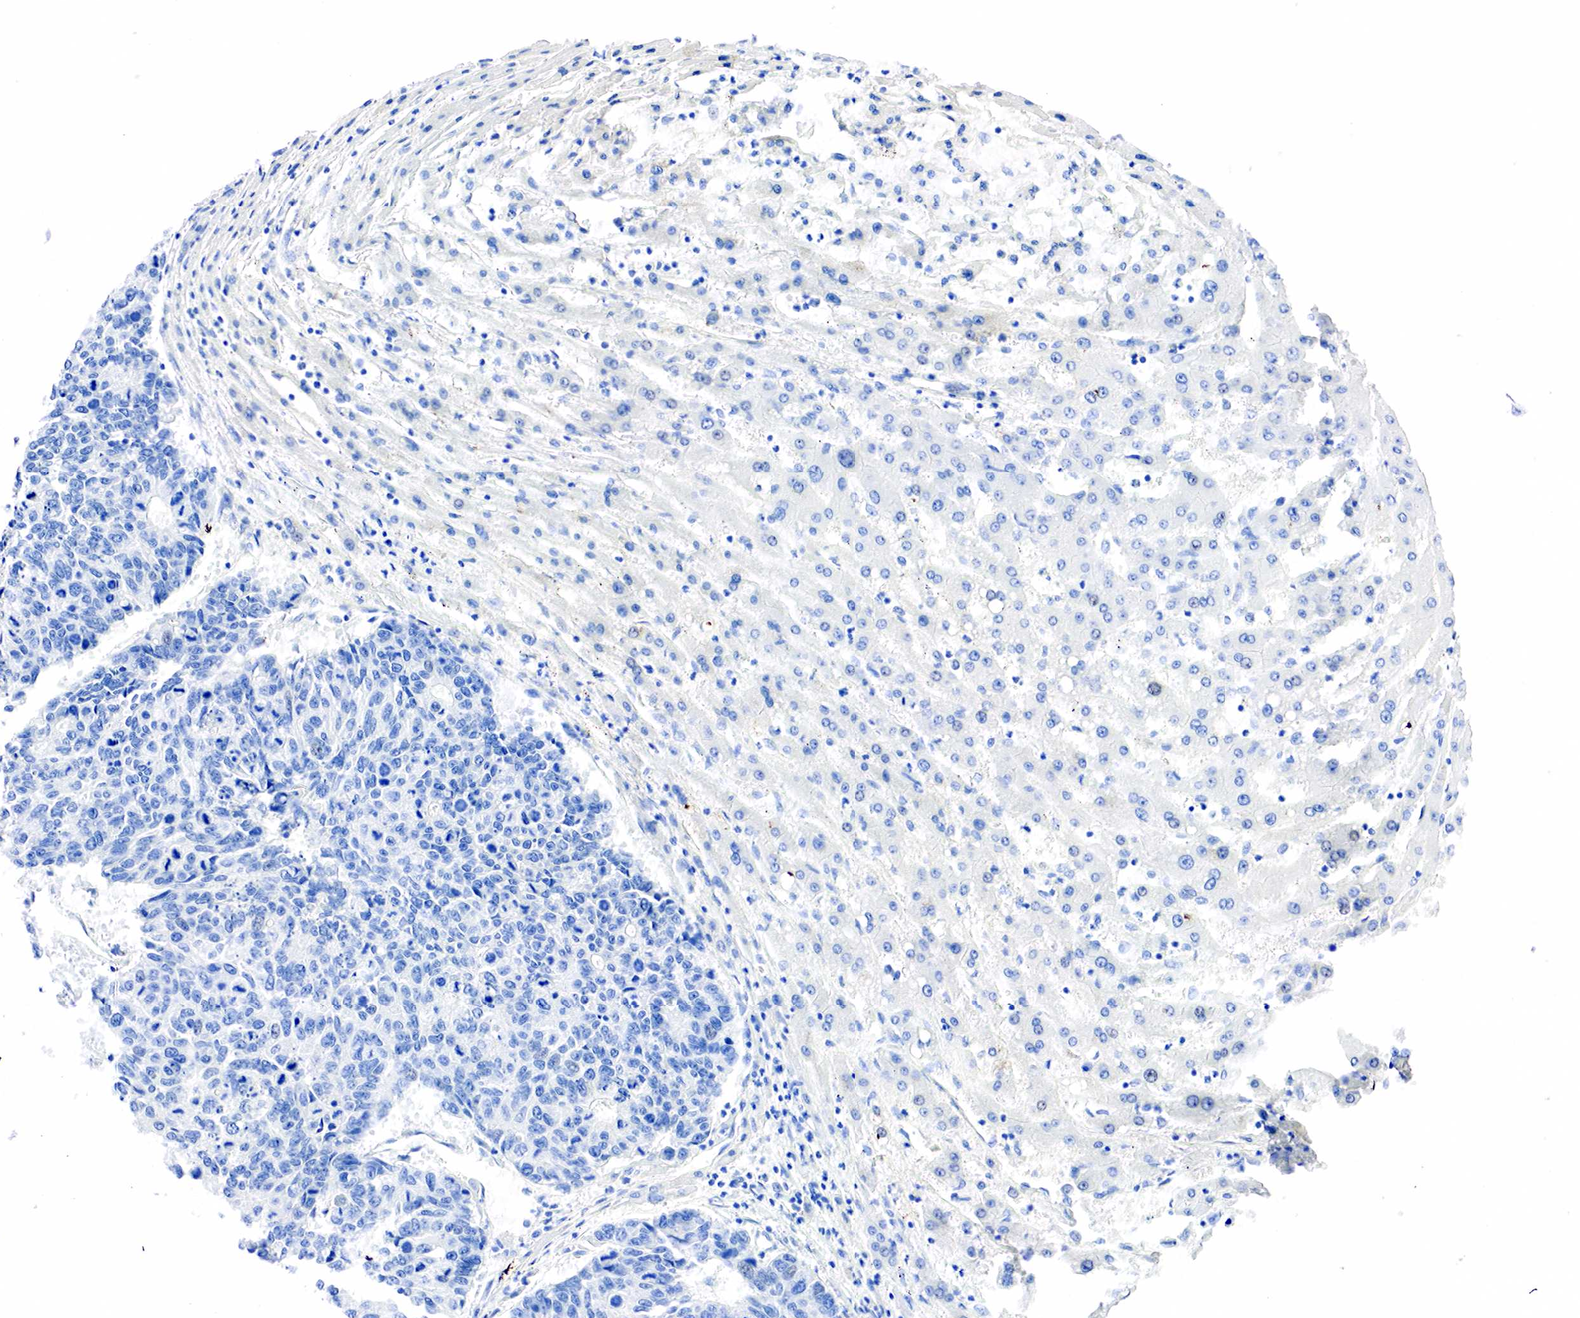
{"staining": {"intensity": "negative", "quantity": "none", "location": "none"}, "tissue": "liver cancer", "cell_type": "Tumor cells", "image_type": "cancer", "snomed": [{"axis": "morphology", "description": "Carcinoma, metastatic, NOS"}, {"axis": "topography", "description": "Liver"}], "caption": "DAB immunohistochemical staining of human liver metastatic carcinoma shows no significant expression in tumor cells.", "gene": "PTH", "patient": {"sex": "male", "age": 49}}